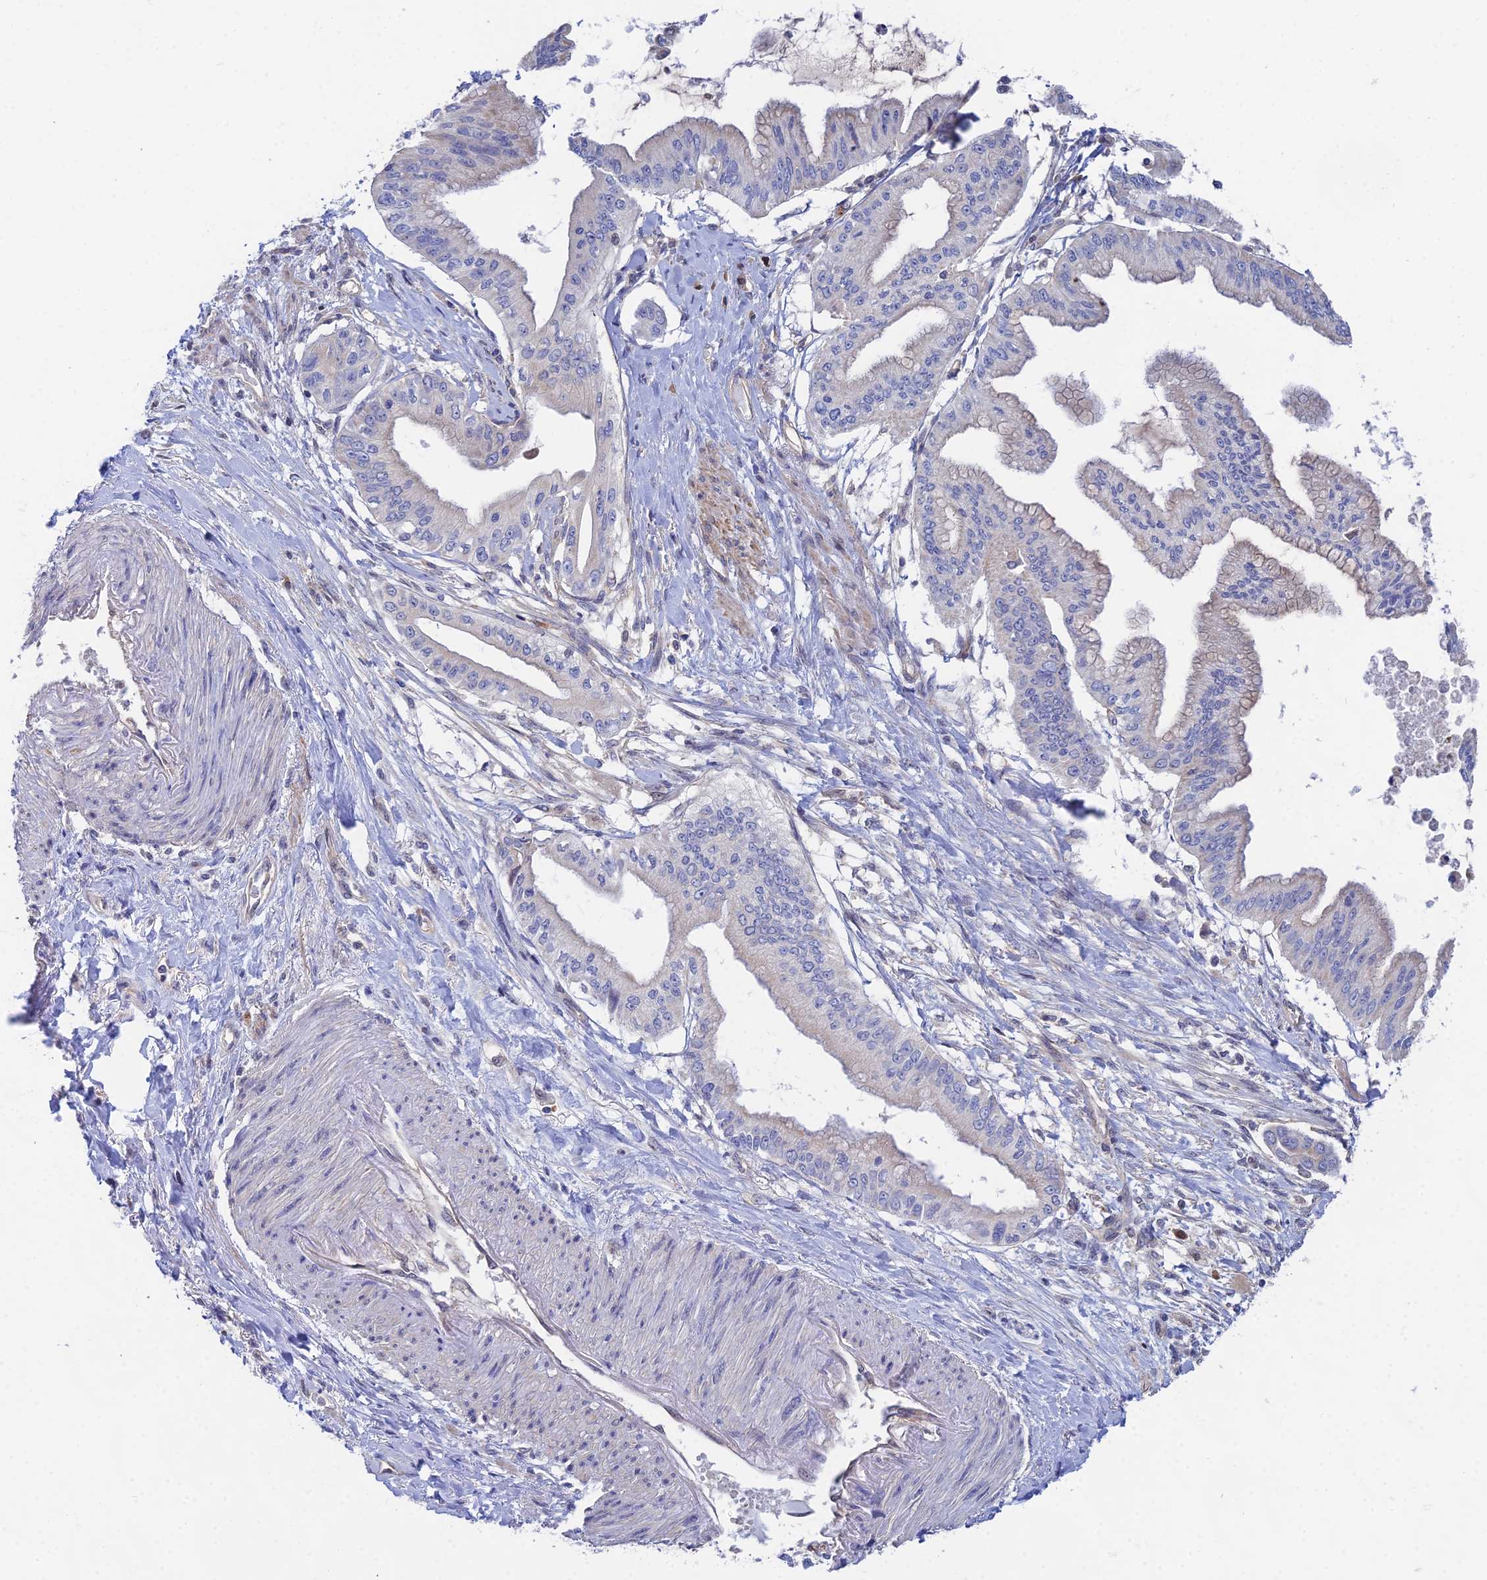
{"staining": {"intensity": "negative", "quantity": "none", "location": "none"}, "tissue": "pancreatic cancer", "cell_type": "Tumor cells", "image_type": "cancer", "snomed": [{"axis": "morphology", "description": "Adenocarcinoma, NOS"}, {"axis": "topography", "description": "Pancreas"}], "caption": "IHC photomicrograph of neoplastic tissue: human pancreatic adenocarcinoma stained with DAB (3,3'-diaminobenzidine) reveals no significant protein staining in tumor cells.", "gene": "DNAH14", "patient": {"sex": "male", "age": 46}}